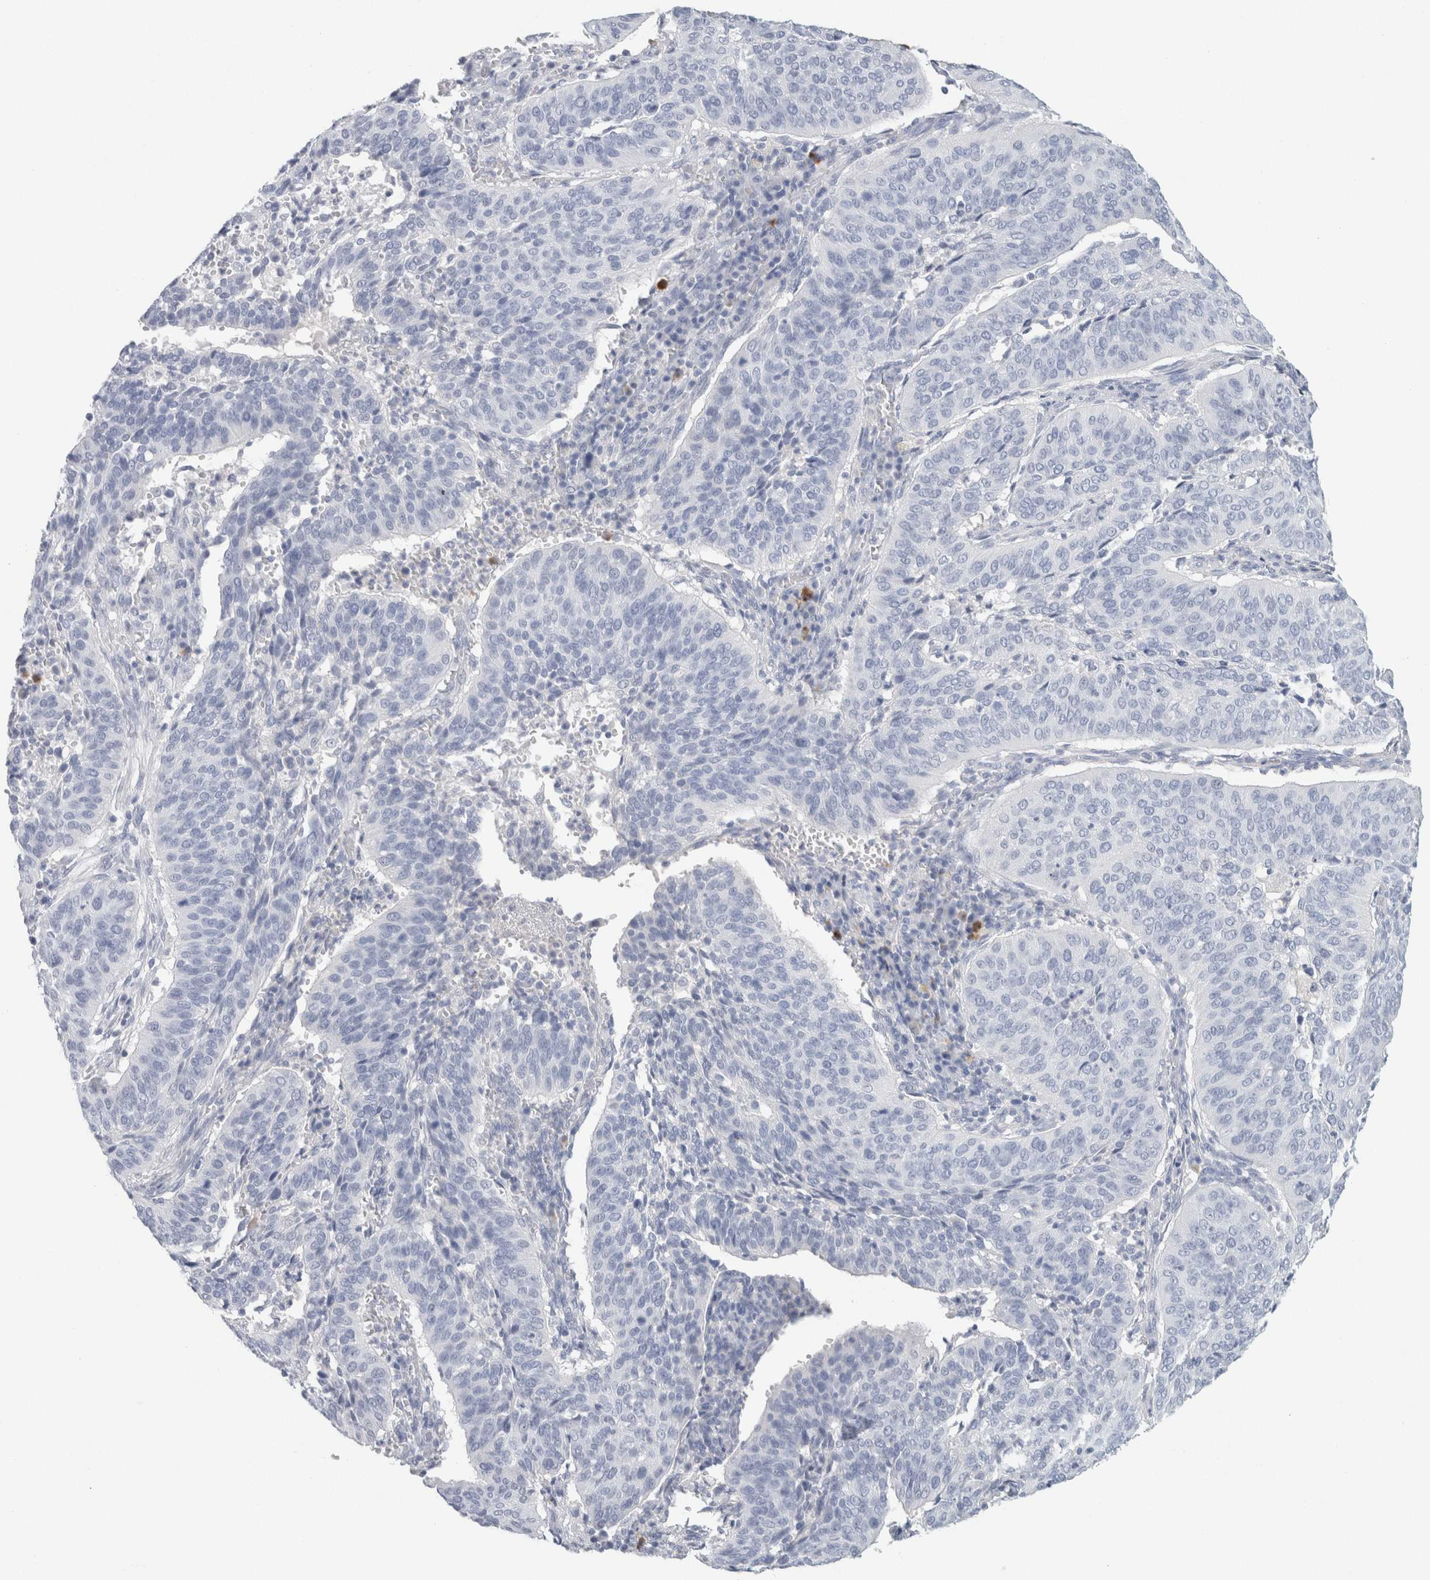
{"staining": {"intensity": "negative", "quantity": "none", "location": "none"}, "tissue": "cervical cancer", "cell_type": "Tumor cells", "image_type": "cancer", "snomed": [{"axis": "morphology", "description": "Normal tissue, NOS"}, {"axis": "morphology", "description": "Squamous cell carcinoma, NOS"}, {"axis": "topography", "description": "Cervix"}], "caption": "An immunohistochemistry histopathology image of cervical cancer (squamous cell carcinoma) is shown. There is no staining in tumor cells of cervical cancer (squamous cell carcinoma). (DAB immunohistochemistry visualized using brightfield microscopy, high magnification).", "gene": "IL6", "patient": {"sex": "female", "age": 39}}